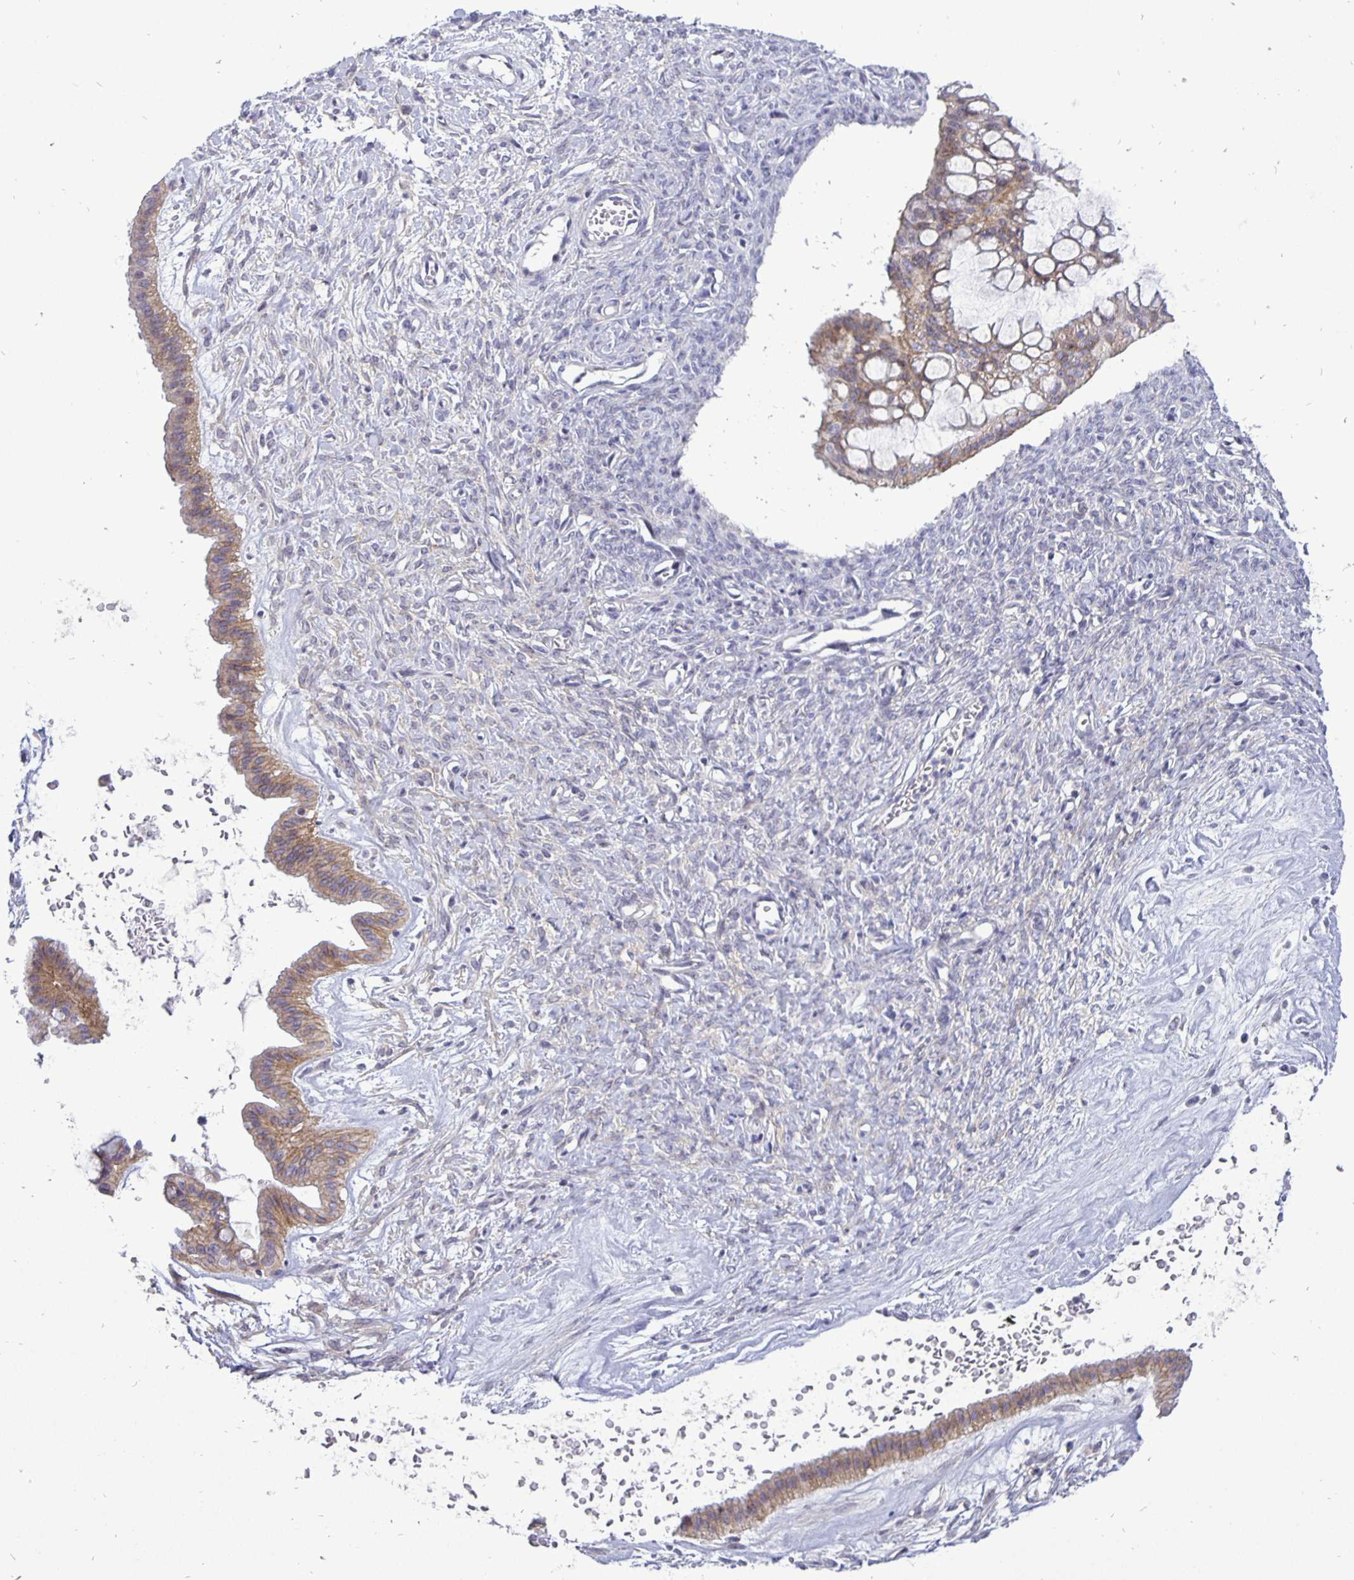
{"staining": {"intensity": "weak", "quantity": ">75%", "location": "cytoplasmic/membranous"}, "tissue": "ovarian cancer", "cell_type": "Tumor cells", "image_type": "cancer", "snomed": [{"axis": "morphology", "description": "Cystadenocarcinoma, mucinous, NOS"}, {"axis": "topography", "description": "Ovary"}], "caption": "Immunohistochemistry (IHC) (DAB (3,3'-diaminobenzidine)) staining of human ovarian mucinous cystadenocarcinoma exhibits weak cytoplasmic/membranous protein expression in approximately >75% of tumor cells. (DAB IHC with brightfield microscopy, high magnification).", "gene": "ERBB2", "patient": {"sex": "female", "age": 73}}